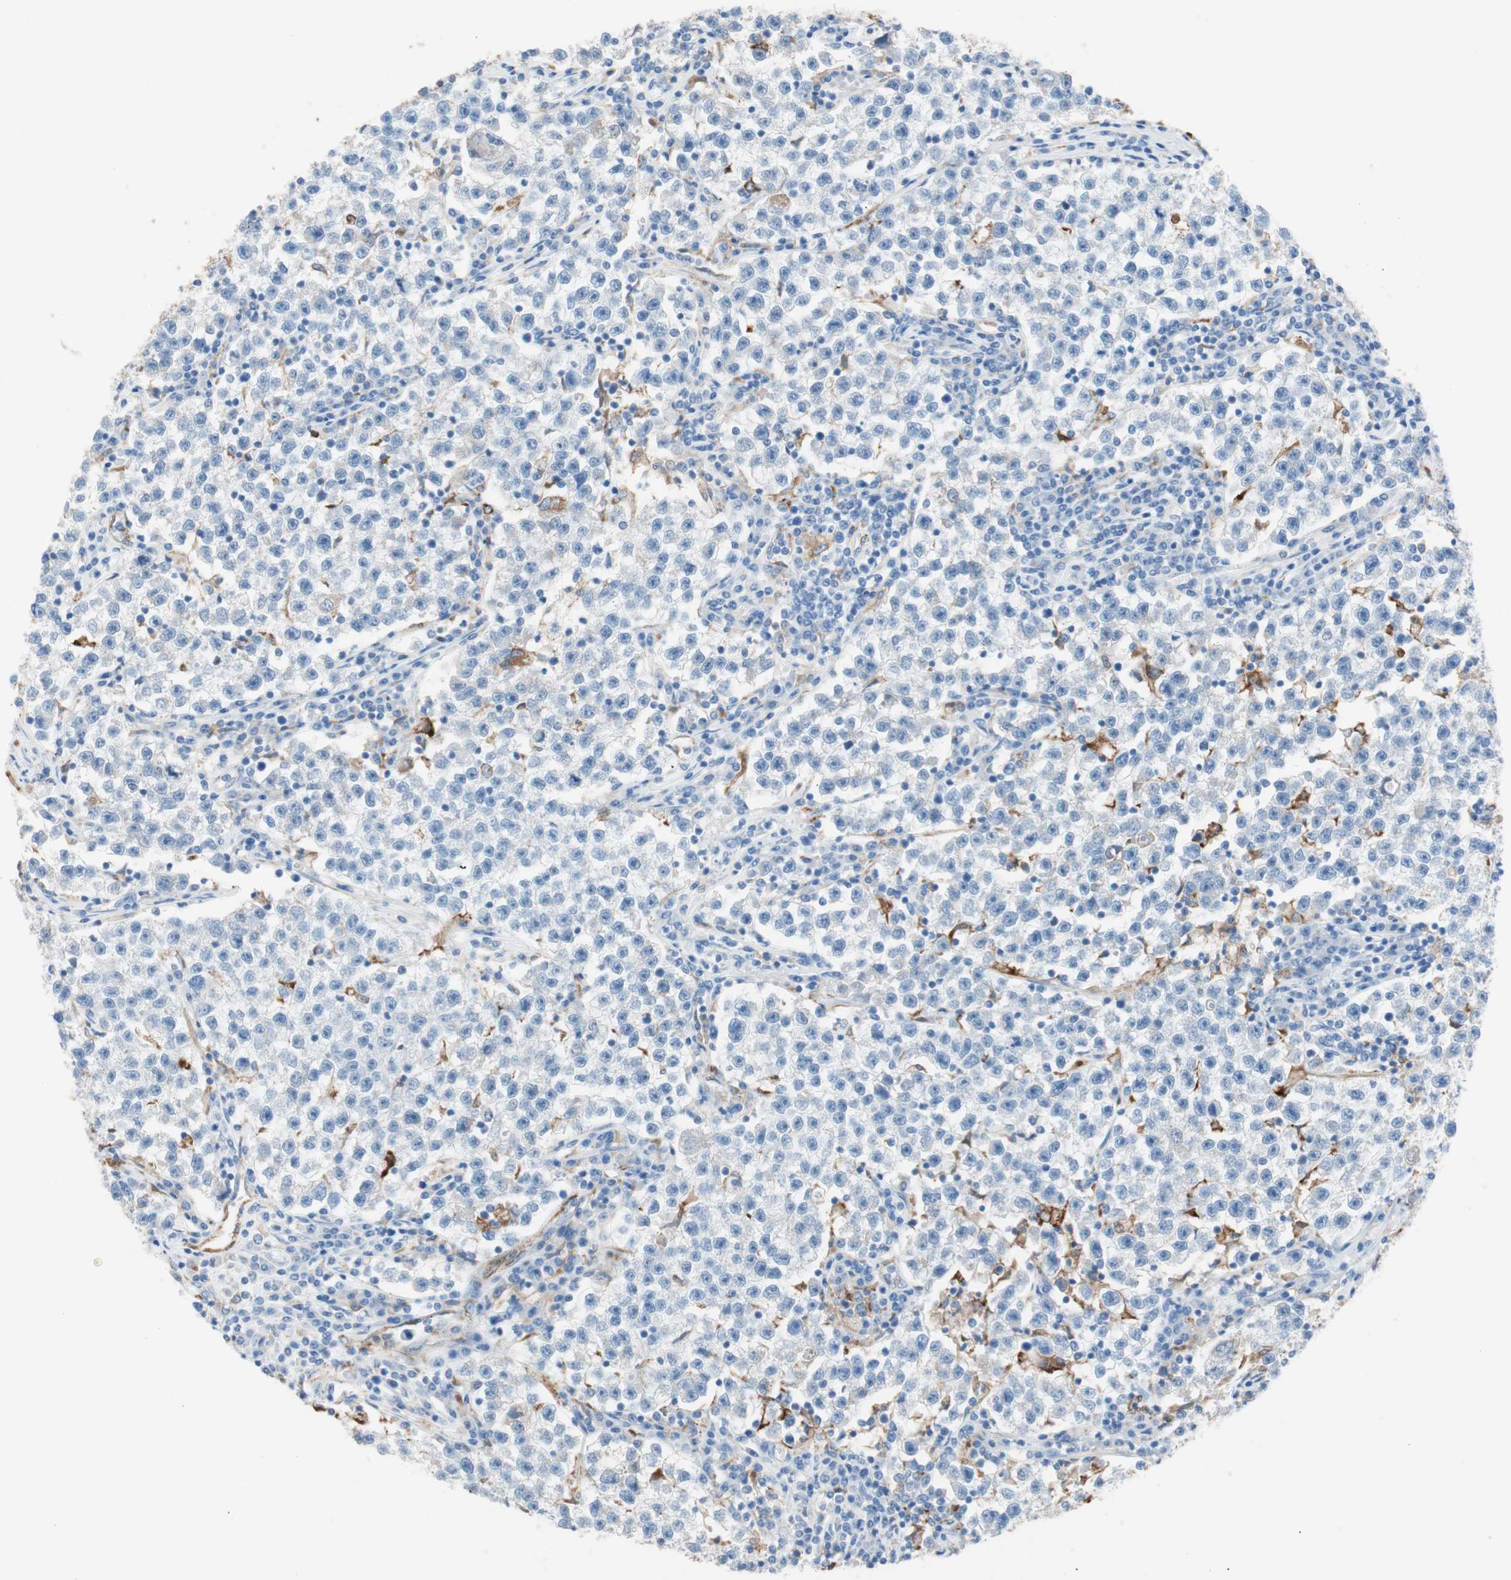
{"staining": {"intensity": "negative", "quantity": "none", "location": "none"}, "tissue": "testis cancer", "cell_type": "Tumor cells", "image_type": "cancer", "snomed": [{"axis": "morphology", "description": "Seminoma, NOS"}, {"axis": "topography", "description": "Testis"}], "caption": "IHC photomicrograph of neoplastic tissue: human testis cancer stained with DAB (3,3'-diaminobenzidine) reveals no significant protein positivity in tumor cells.", "gene": "GLUL", "patient": {"sex": "male", "age": 22}}